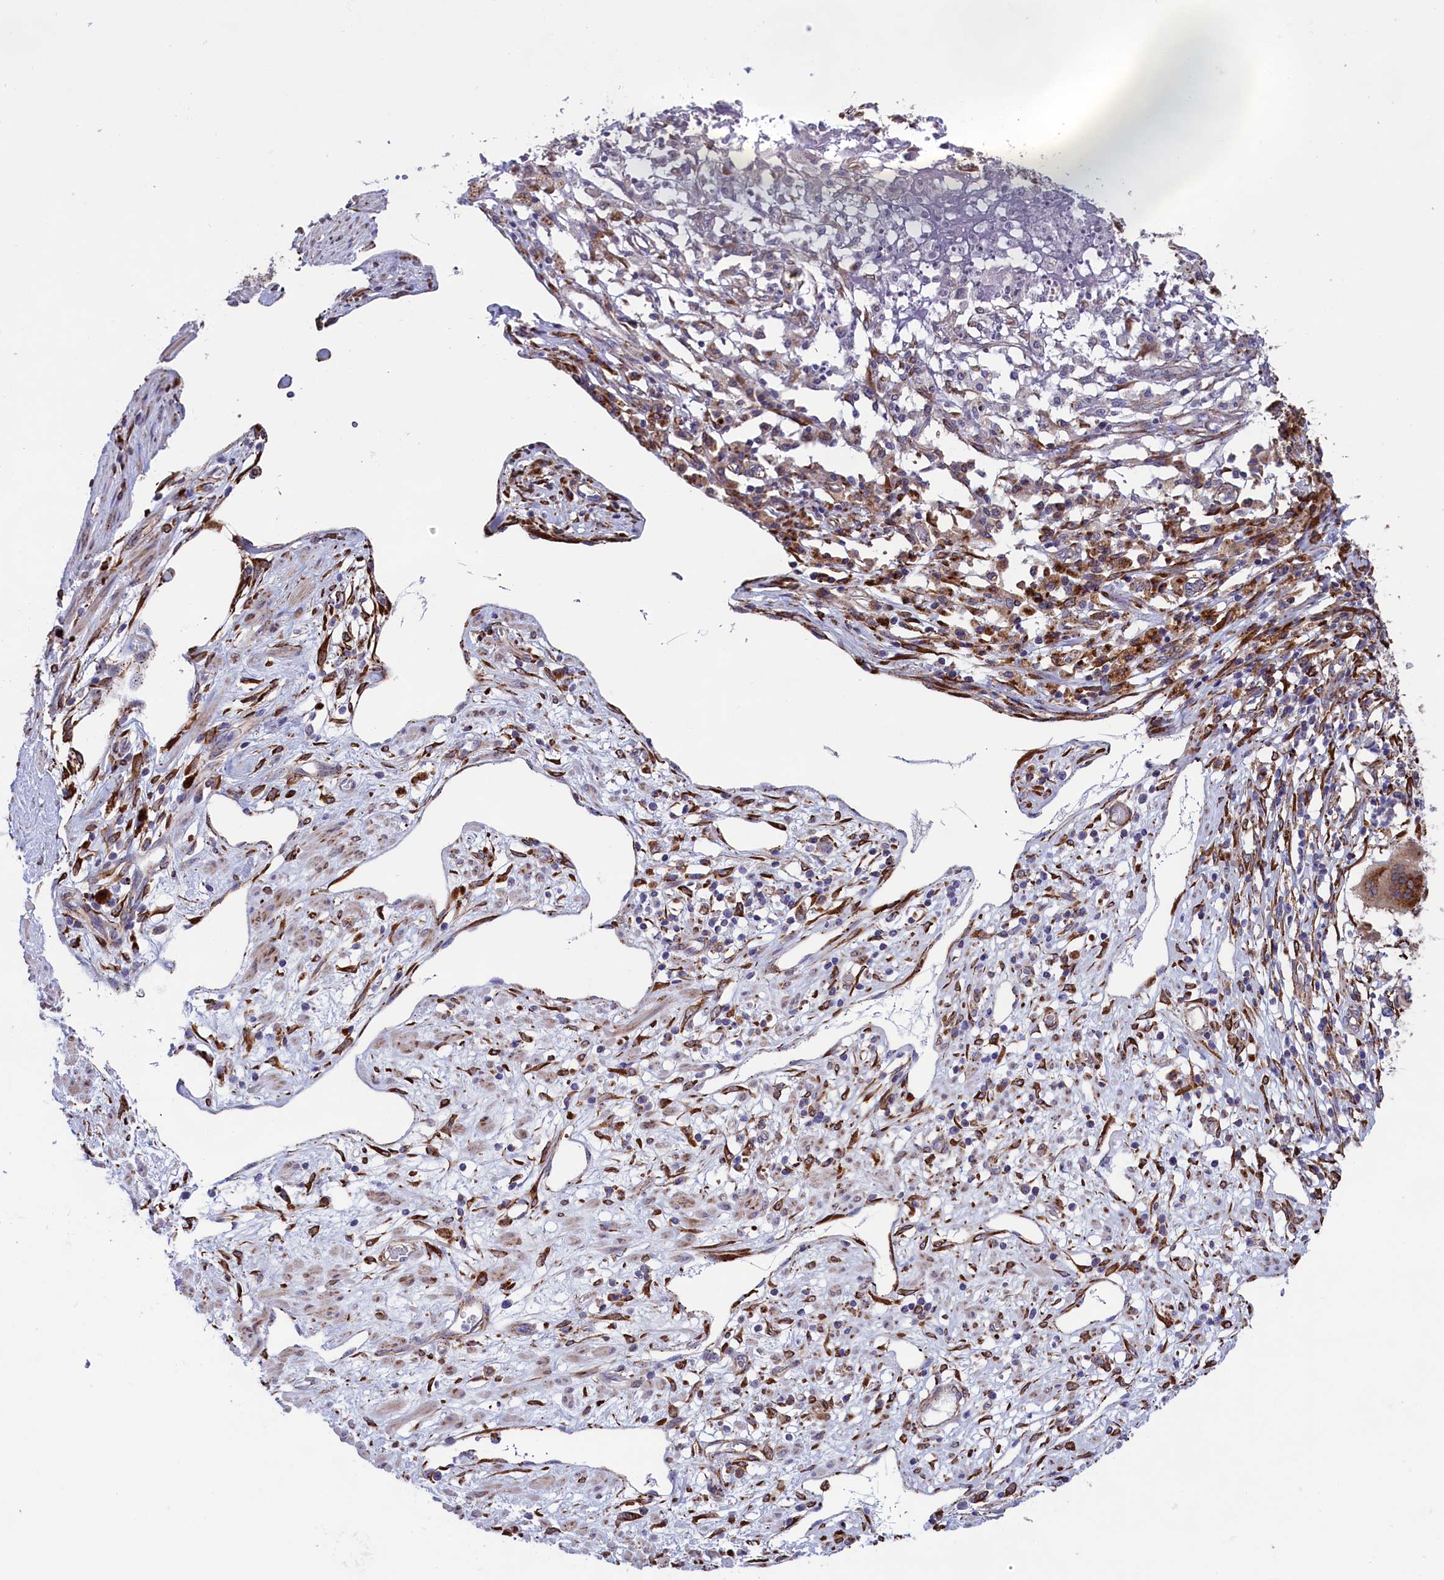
{"staining": {"intensity": "negative", "quantity": "none", "location": "none"}, "tissue": "stomach cancer", "cell_type": "Tumor cells", "image_type": "cancer", "snomed": [{"axis": "morphology", "description": "Adenocarcinoma, NOS"}, {"axis": "morphology", "description": "Adenocarcinoma, High grade"}, {"axis": "topography", "description": "Stomach, upper"}, {"axis": "topography", "description": "Stomach, lower"}], "caption": "Immunohistochemistry (IHC) image of human stomach cancer (adenocarcinoma) stained for a protein (brown), which shows no expression in tumor cells.", "gene": "MAN2B1", "patient": {"sex": "female", "age": 65}}